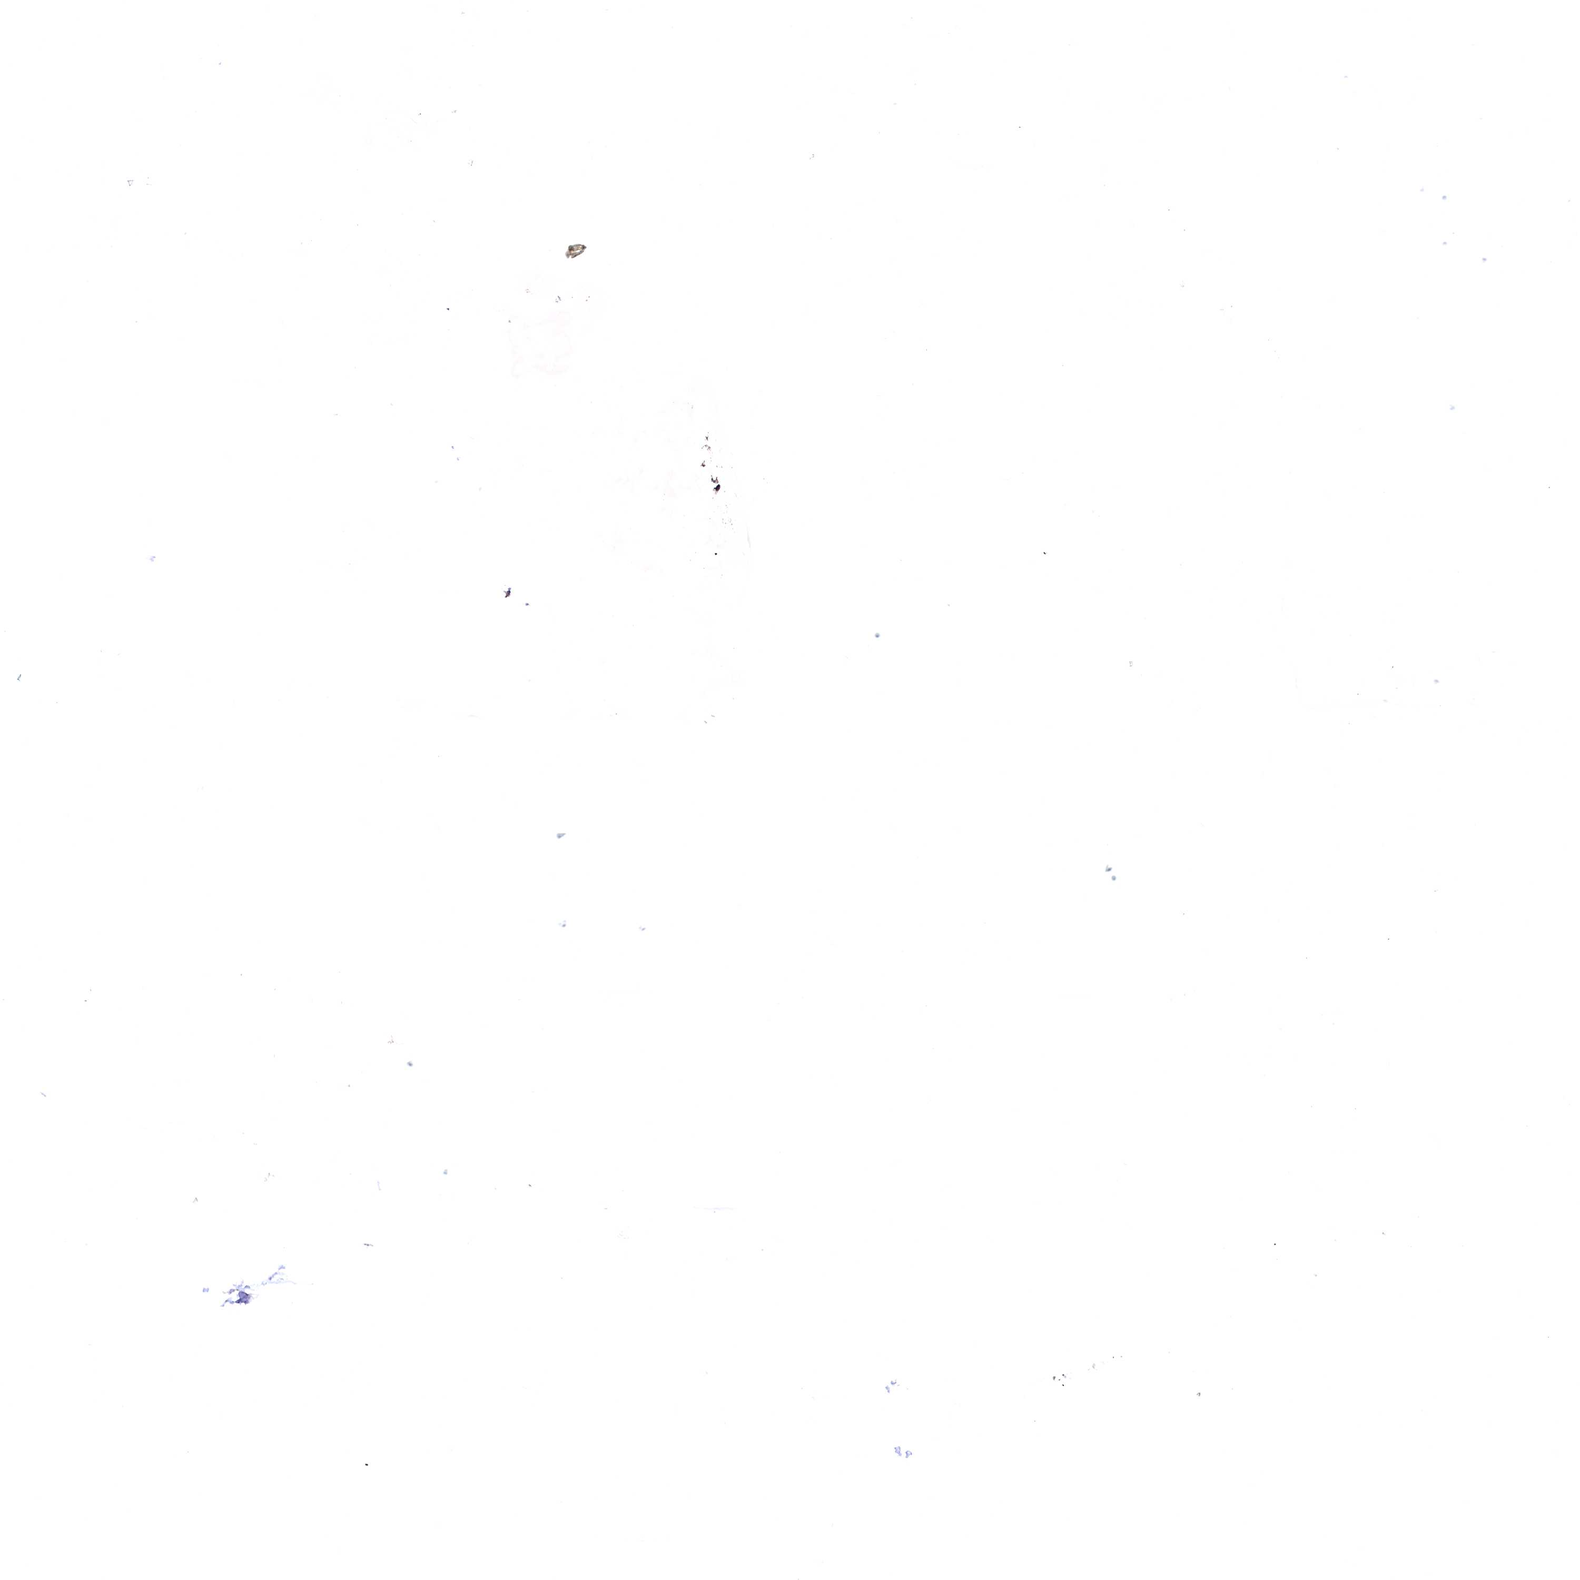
{"staining": {"intensity": "weak", "quantity": "25%-75%", "location": "cytoplasmic/membranous"}, "tissue": "breast cancer", "cell_type": "Tumor cells", "image_type": "cancer", "snomed": [{"axis": "morphology", "description": "Lobular carcinoma"}, {"axis": "topography", "description": "Breast"}], "caption": "The immunohistochemical stain shows weak cytoplasmic/membranous positivity in tumor cells of breast lobular carcinoma tissue.", "gene": "GPR176", "patient": {"sex": "female", "age": 59}}